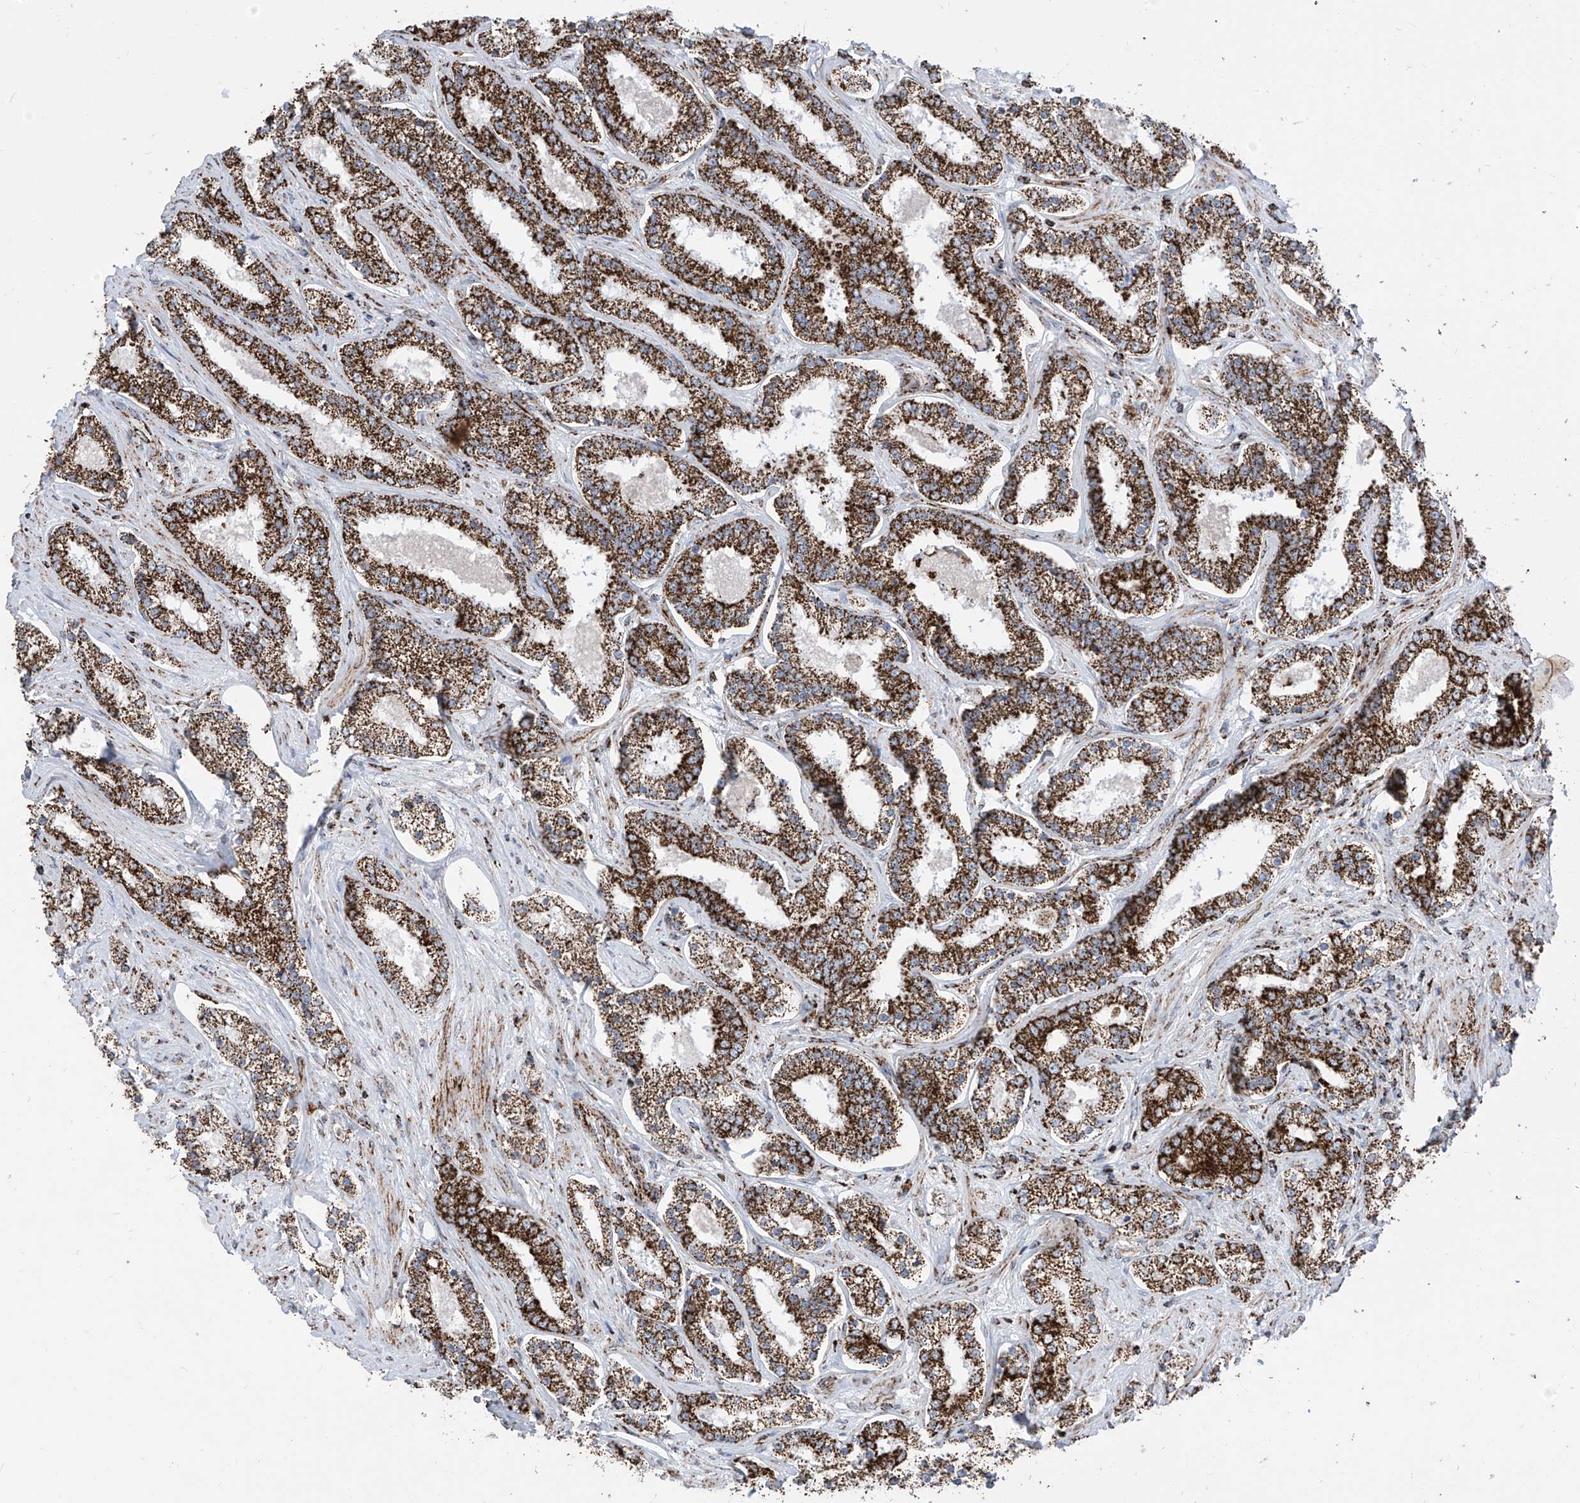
{"staining": {"intensity": "strong", "quantity": ">75%", "location": "cytoplasmic/membranous"}, "tissue": "prostate cancer", "cell_type": "Tumor cells", "image_type": "cancer", "snomed": [{"axis": "morphology", "description": "Normal tissue, NOS"}, {"axis": "morphology", "description": "Adenocarcinoma, High grade"}, {"axis": "topography", "description": "Prostate"}], "caption": "About >75% of tumor cells in human prostate cancer (high-grade adenocarcinoma) reveal strong cytoplasmic/membranous protein staining as visualized by brown immunohistochemical staining.", "gene": "COX5B", "patient": {"sex": "male", "age": 83}}